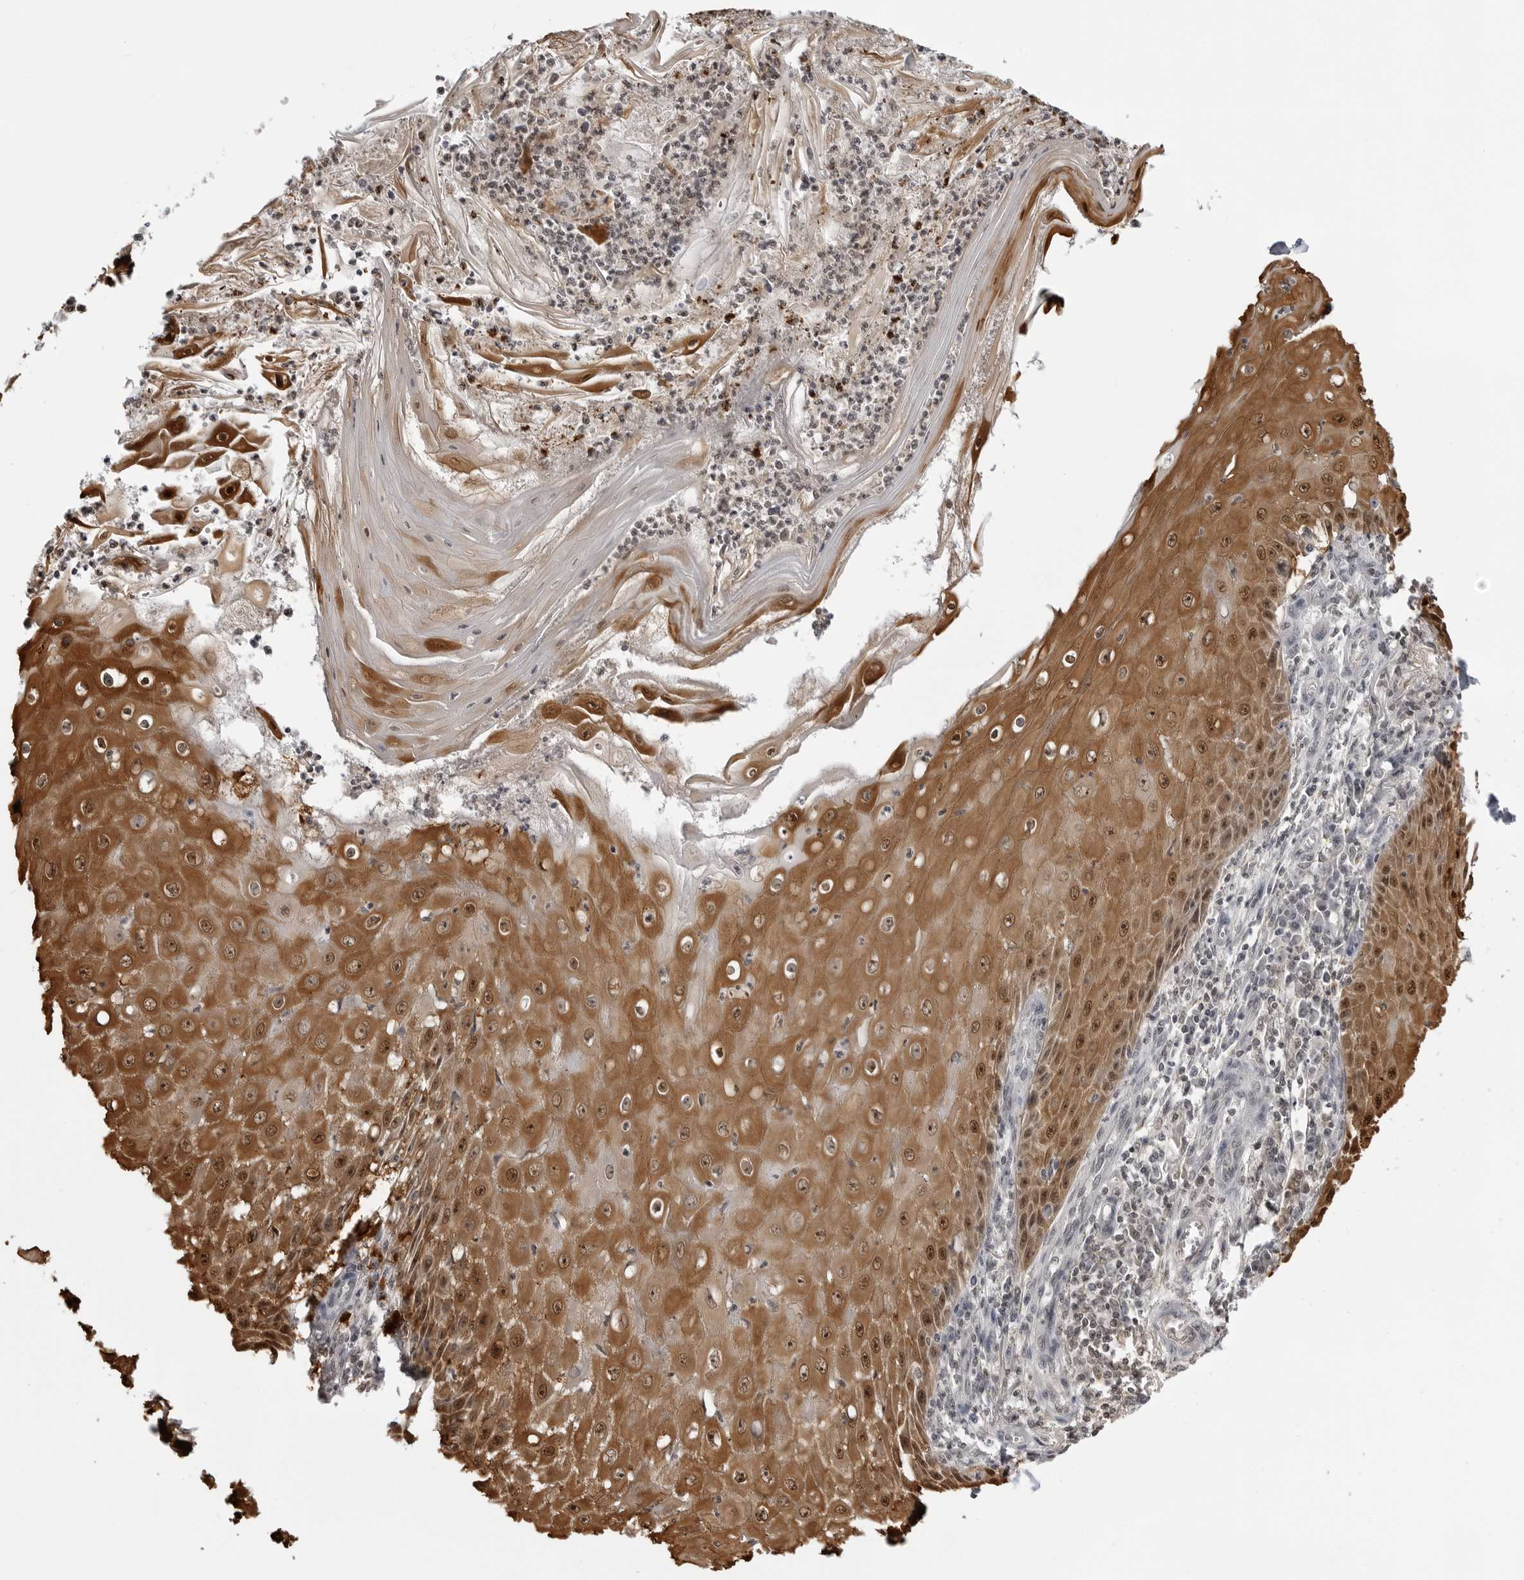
{"staining": {"intensity": "moderate", "quantity": ">75%", "location": "cytoplasmic/membranous,nuclear"}, "tissue": "skin cancer", "cell_type": "Tumor cells", "image_type": "cancer", "snomed": [{"axis": "morphology", "description": "Squamous cell carcinoma, NOS"}, {"axis": "topography", "description": "Skin"}], "caption": "Immunohistochemistry staining of skin squamous cell carcinoma, which reveals medium levels of moderate cytoplasmic/membranous and nuclear expression in about >75% of tumor cells indicating moderate cytoplasmic/membranous and nuclear protein expression. The staining was performed using DAB (brown) for protein detection and nuclei were counterstained in hematoxylin (blue).", "gene": "YWHAG", "patient": {"sex": "female", "age": 73}}